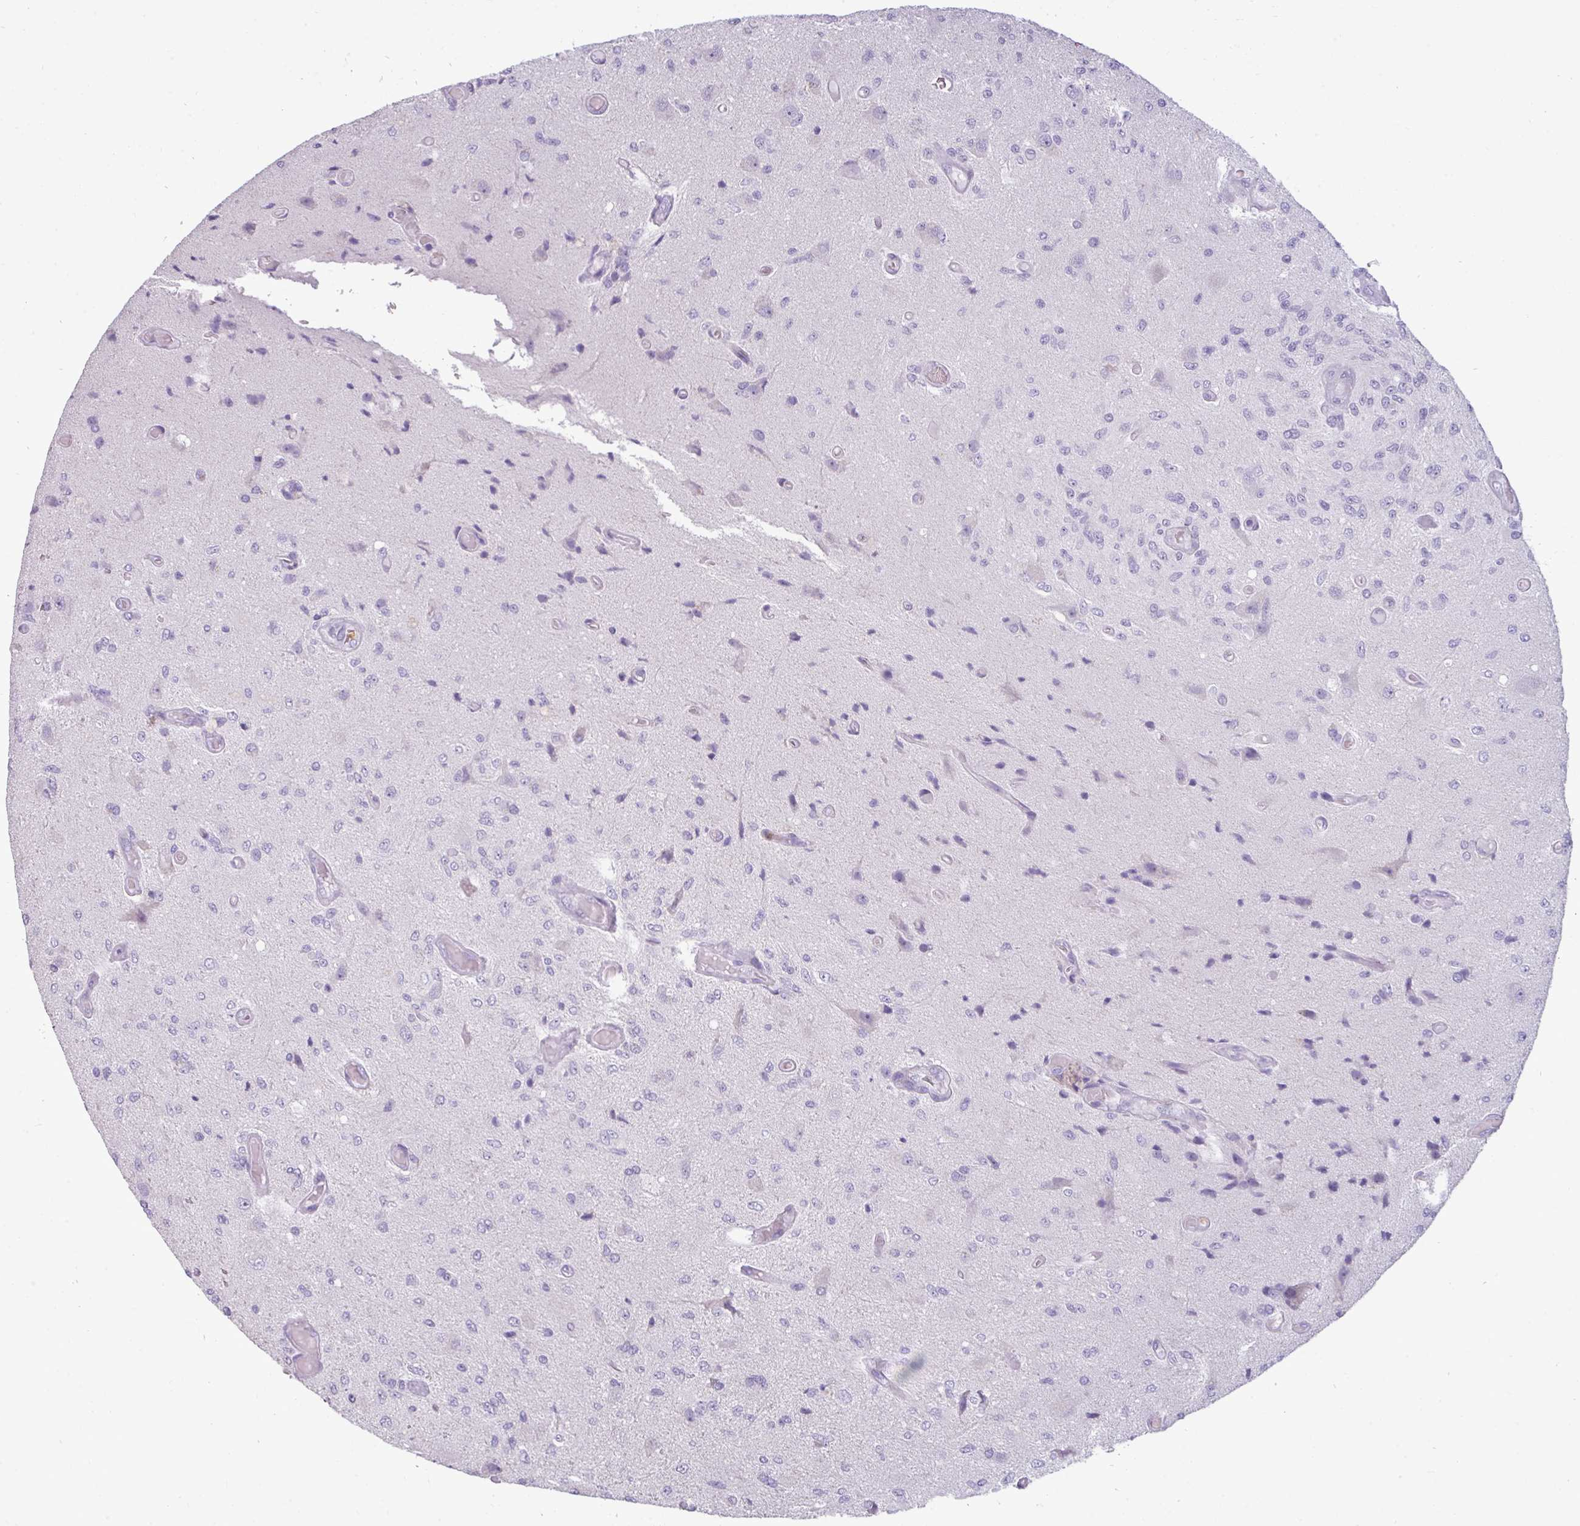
{"staining": {"intensity": "negative", "quantity": "none", "location": "none"}, "tissue": "glioma", "cell_type": "Tumor cells", "image_type": "cancer", "snomed": [{"axis": "morphology", "description": "Normal tissue, NOS"}, {"axis": "morphology", "description": "Glioma, malignant, High grade"}, {"axis": "topography", "description": "Cerebral cortex"}], "caption": "Immunohistochemical staining of glioma shows no significant positivity in tumor cells.", "gene": "TRIM39", "patient": {"sex": "male", "age": 77}}